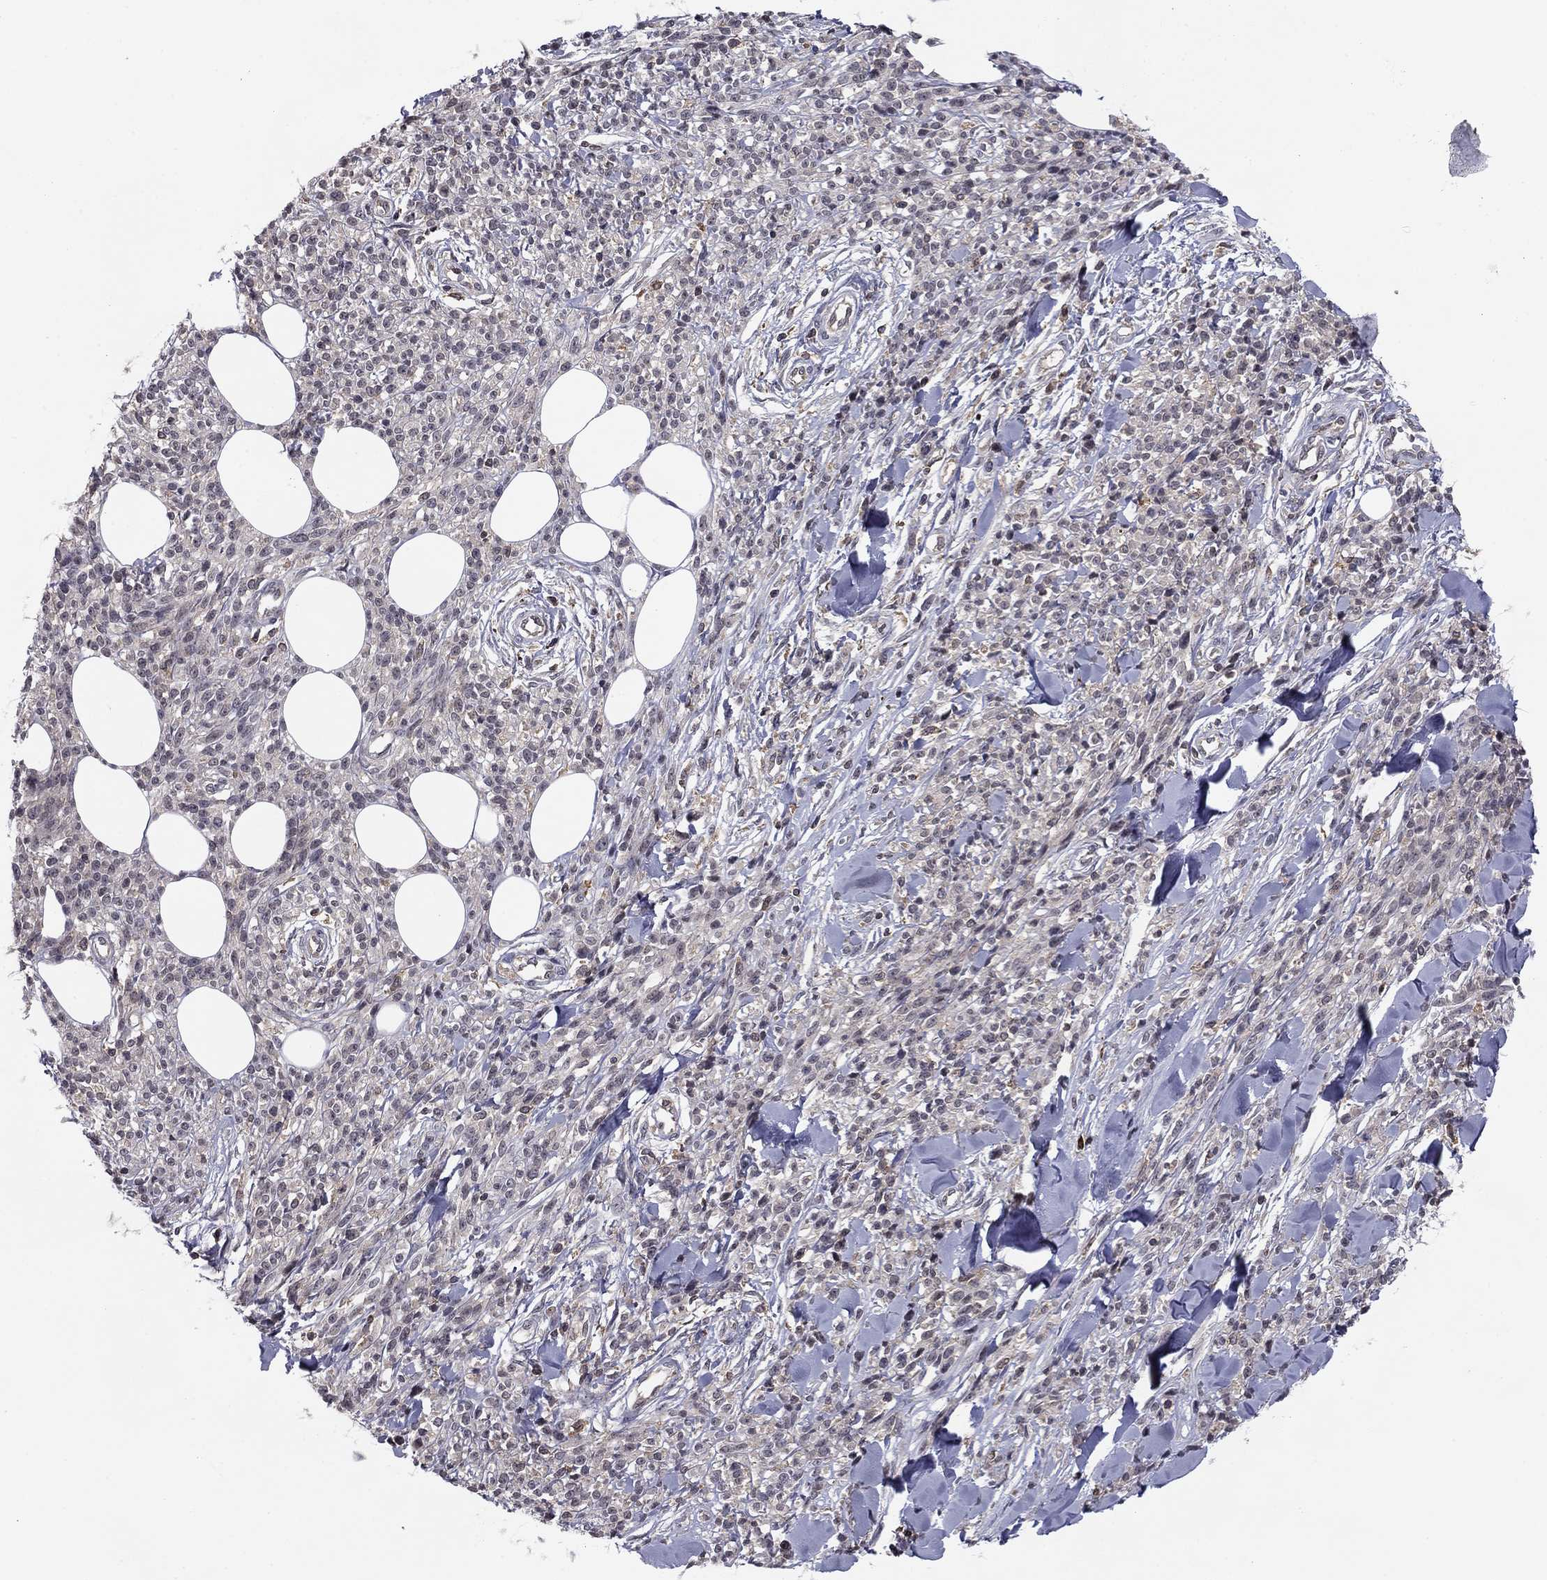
{"staining": {"intensity": "negative", "quantity": "none", "location": "none"}, "tissue": "melanoma", "cell_type": "Tumor cells", "image_type": "cancer", "snomed": [{"axis": "morphology", "description": "Malignant melanoma, NOS"}, {"axis": "topography", "description": "Skin"}, {"axis": "topography", "description": "Skin of trunk"}], "caption": "DAB immunohistochemical staining of malignant melanoma shows no significant staining in tumor cells.", "gene": "PLCB2", "patient": {"sex": "male", "age": 74}}